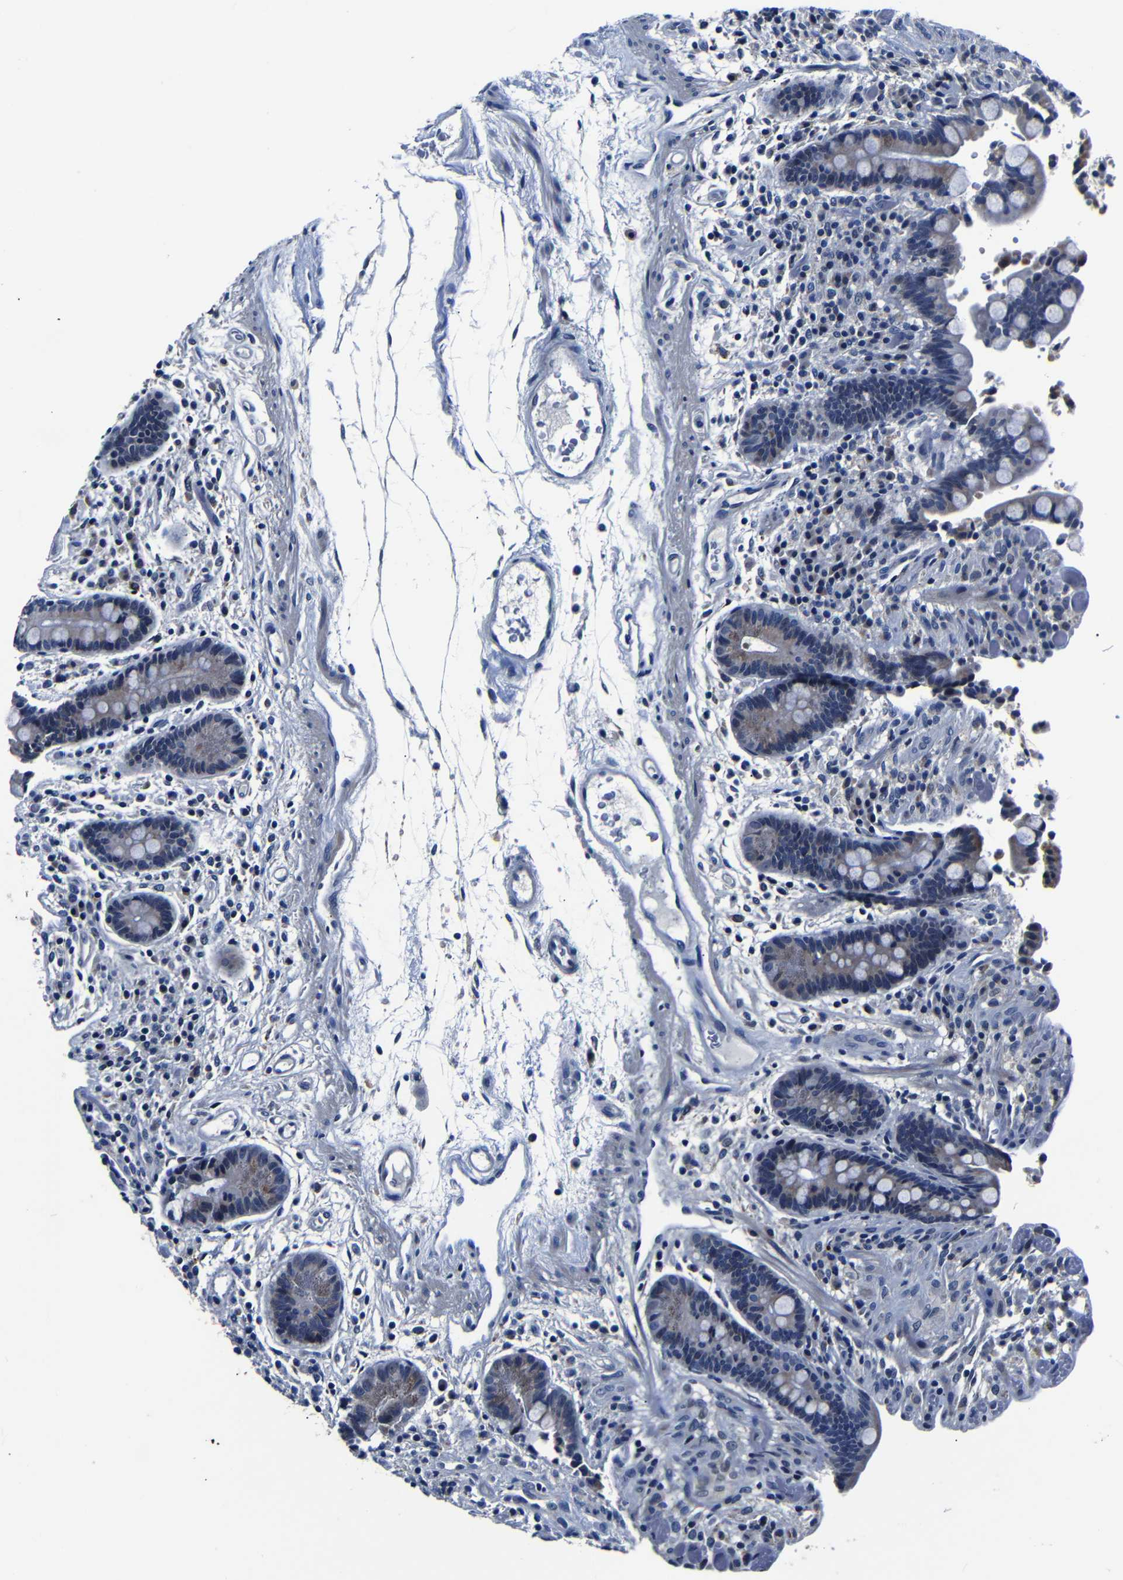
{"staining": {"intensity": "negative", "quantity": "none", "location": "none"}, "tissue": "colon", "cell_type": "Endothelial cells", "image_type": "normal", "snomed": [{"axis": "morphology", "description": "Normal tissue, NOS"}, {"axis": "topography", "description": "Colon"}], "caption": "Immunohistochemical staining of normal colon reveals no significant staining in endothelial cells.", "gene": "DEPP1", "patient": {"sex": "male", "age": 73}}